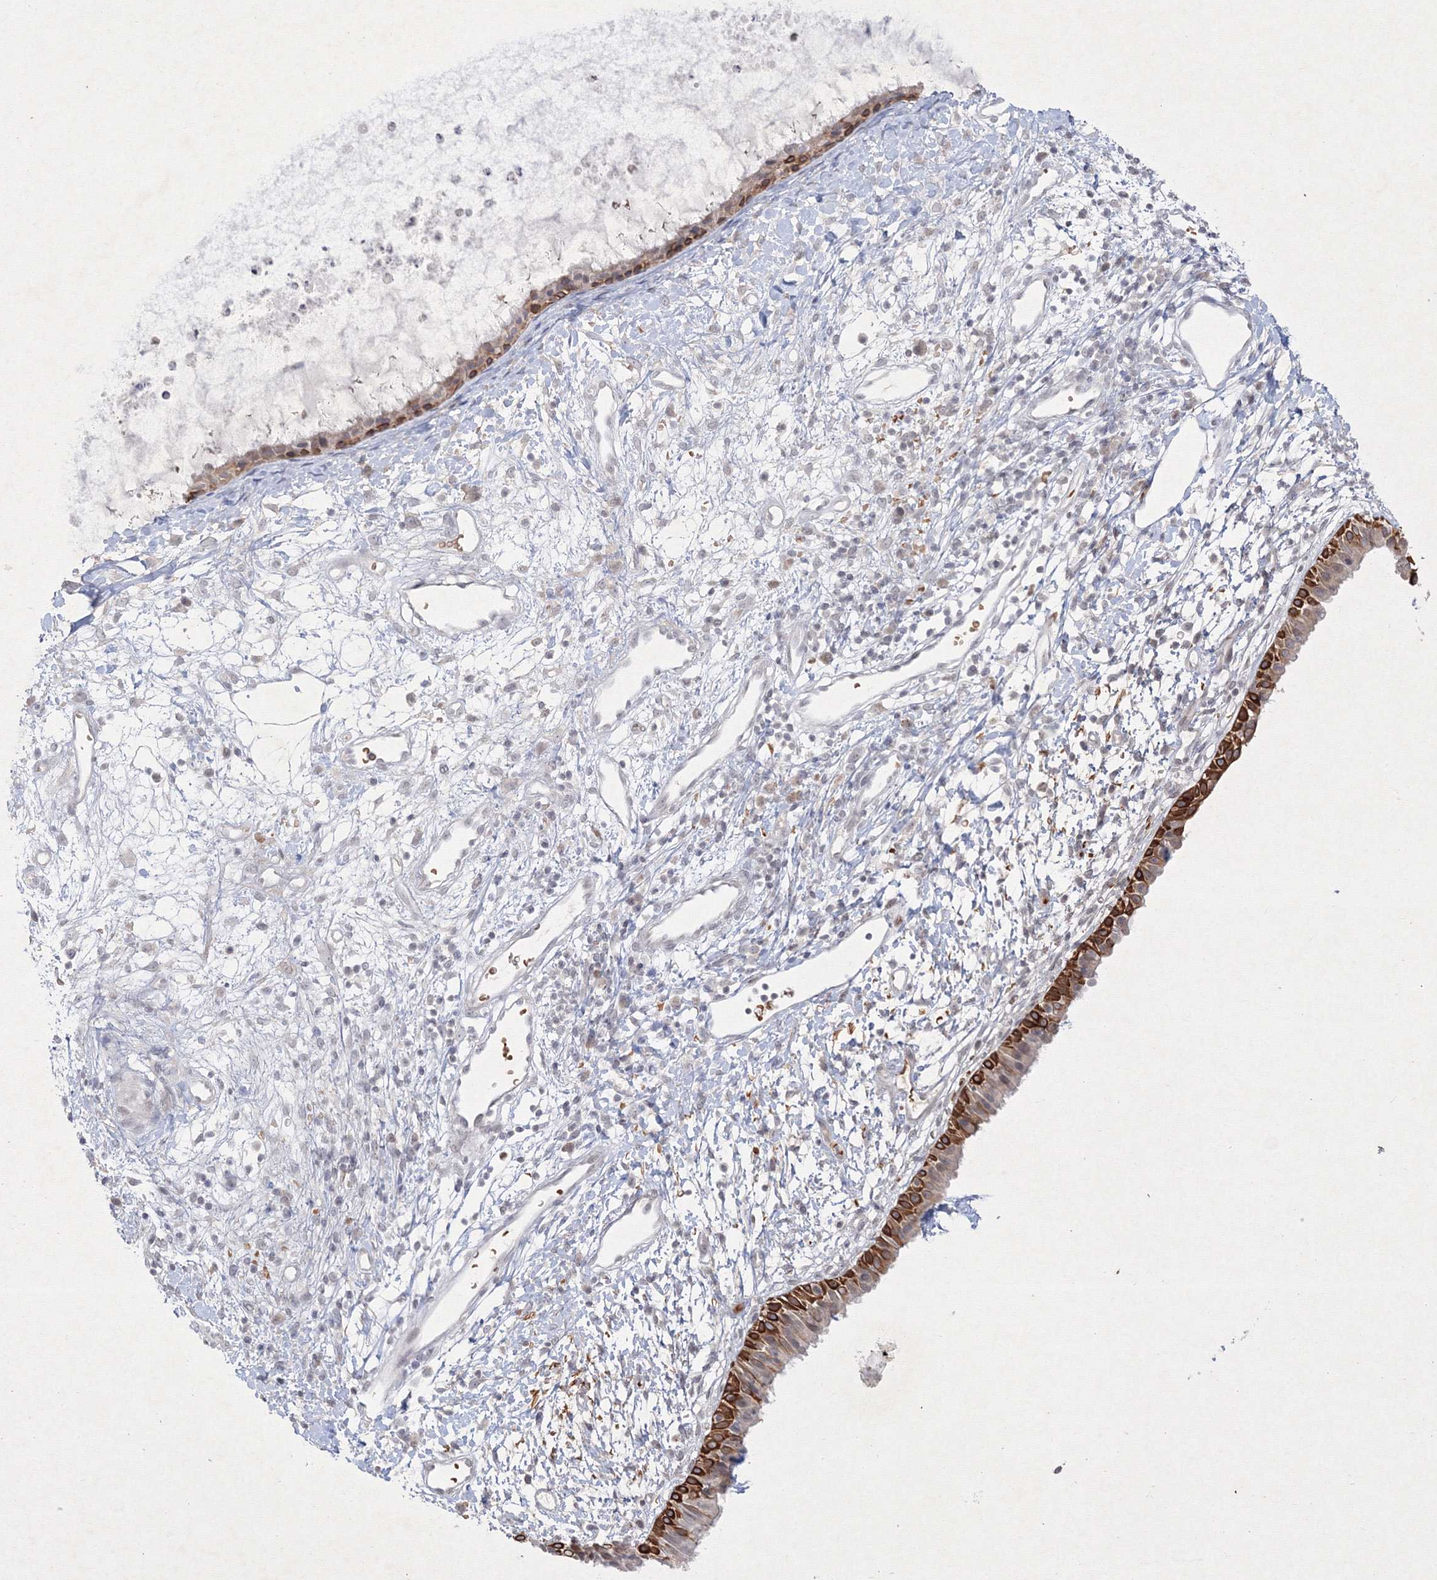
{"staining": {"intensity": "strong", "quantity": "25%-75%", "location": "cytoplasmic/membranous"}, "tissue": "nasopharynx", "cell_type": "Respiratory epithelial cells", "image_type": "normal", "snomed": [{"axis": "morphology", "description": "Normal tissue, NOS"}, {"axis": "topography", "description": "Nasopharynx"}], "caption": "A high-resolution histopathology image shows immunohistochemistry (IHC) staining of unremarkable nasopharynx, which shows strong cytoplasmic/membranous staining in approximately 25%-75% of respiratory epithelial cells. The protein of interest is stained brown, and the nuclei are stained in blue (DAB (3,3'-diaminobenzidine) IHC with brightfield microscopy, high magnification).", "gene": "NXPE3", "patient": {"sex": "male", "age": 22}}